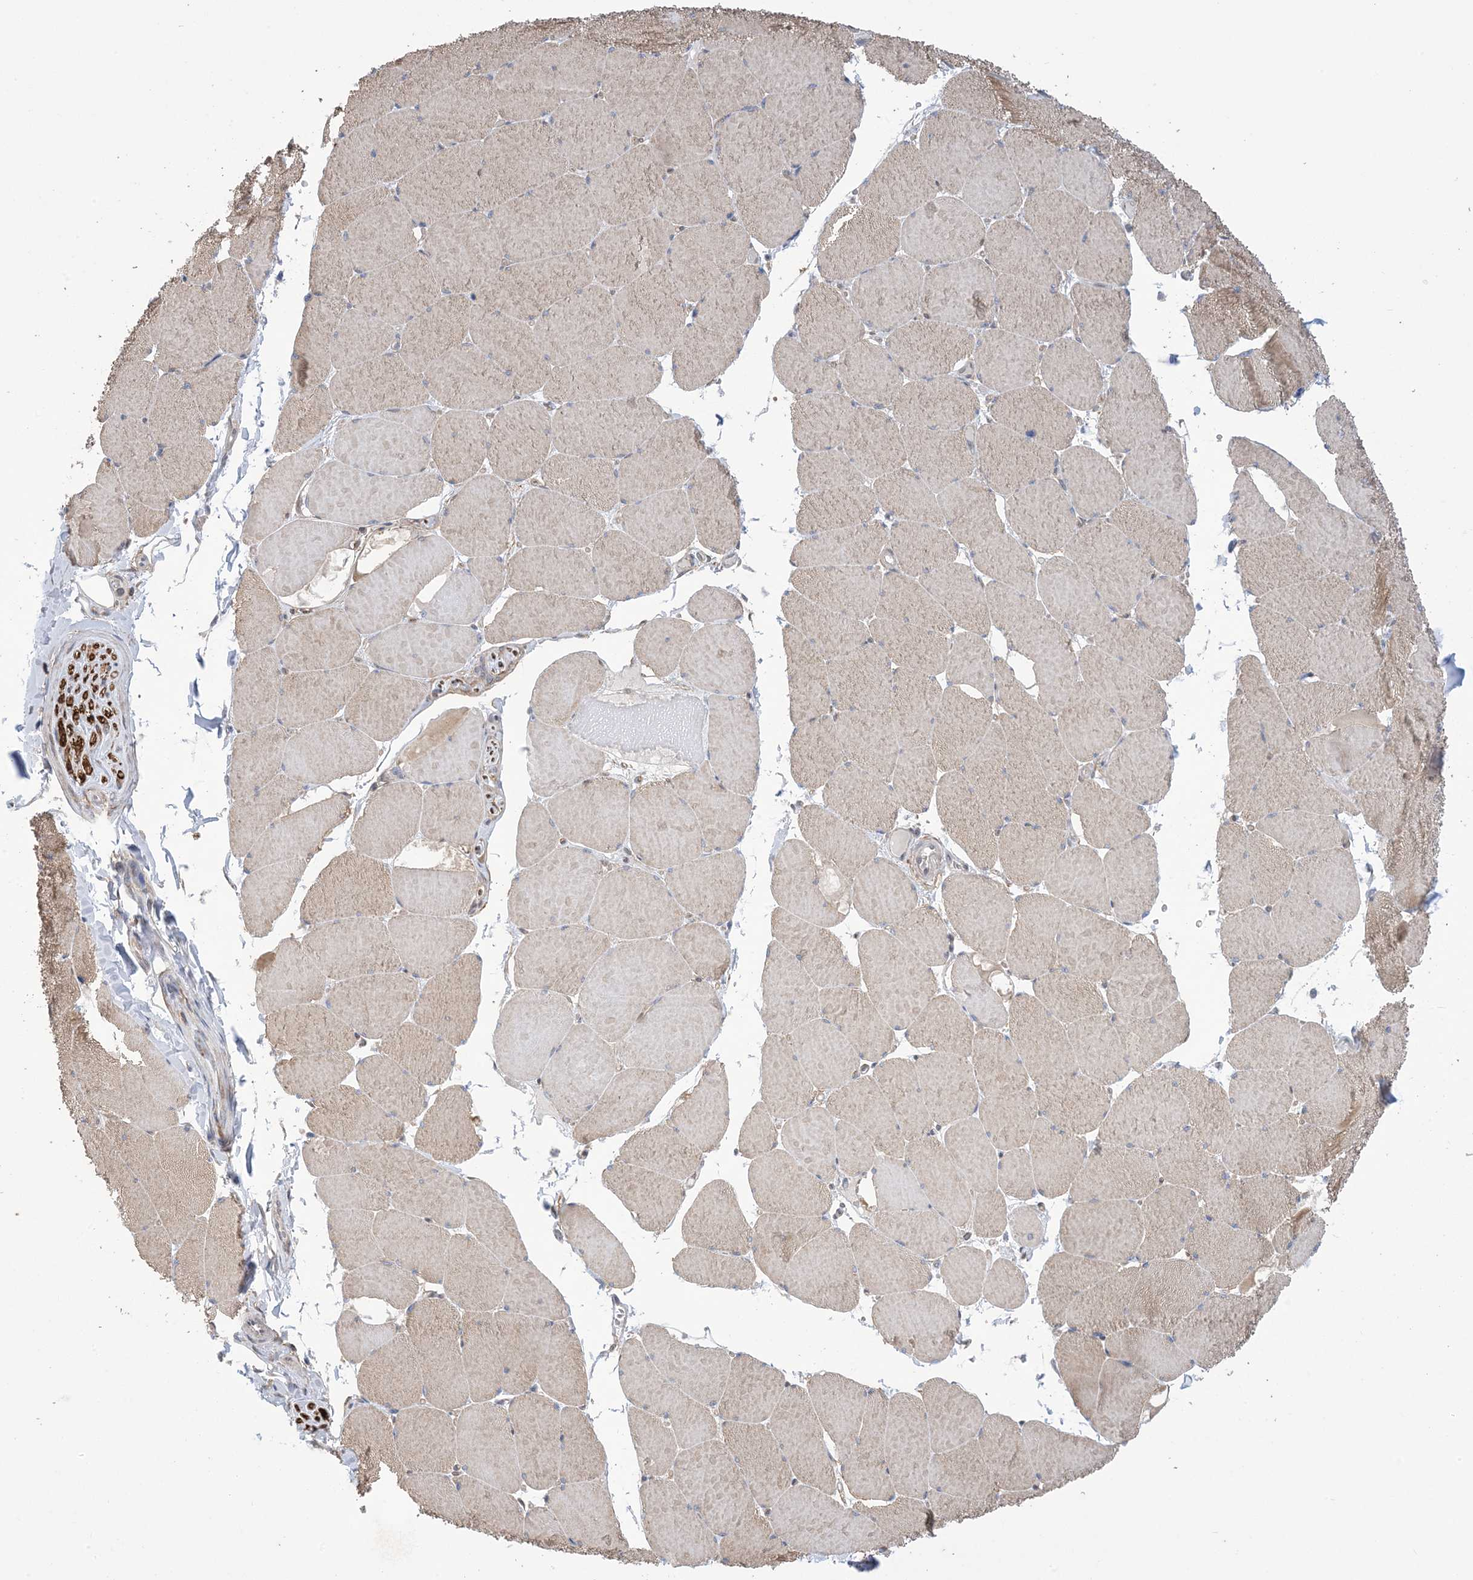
{"staining": {"intensity": "moderate", "quantity": "25%-75%", "location": "cytoplasmic/membranous"}, "tissue": "skeletal muscle", "cell_type": "Myocytes", "image_type": "normal", "snomed": [{"axis": "morphology", "description": "Normal tissue, NOS"}, {"axis": "topography", "description": "Skeletal muscle"}, {"axis": "topography", "description": "Head-Neck"}], "caption": "Immunohistochemistry (IHC) (DAB (3,3'-diaminobenzidine)) staining of benign skeletal muscle demonstrates moderate cytoplasmic/membranous protein expression in approximately 25%-75% of myocytes.", "gene": "ZNF8", "patient": {"sex": "male", "age": 66}}